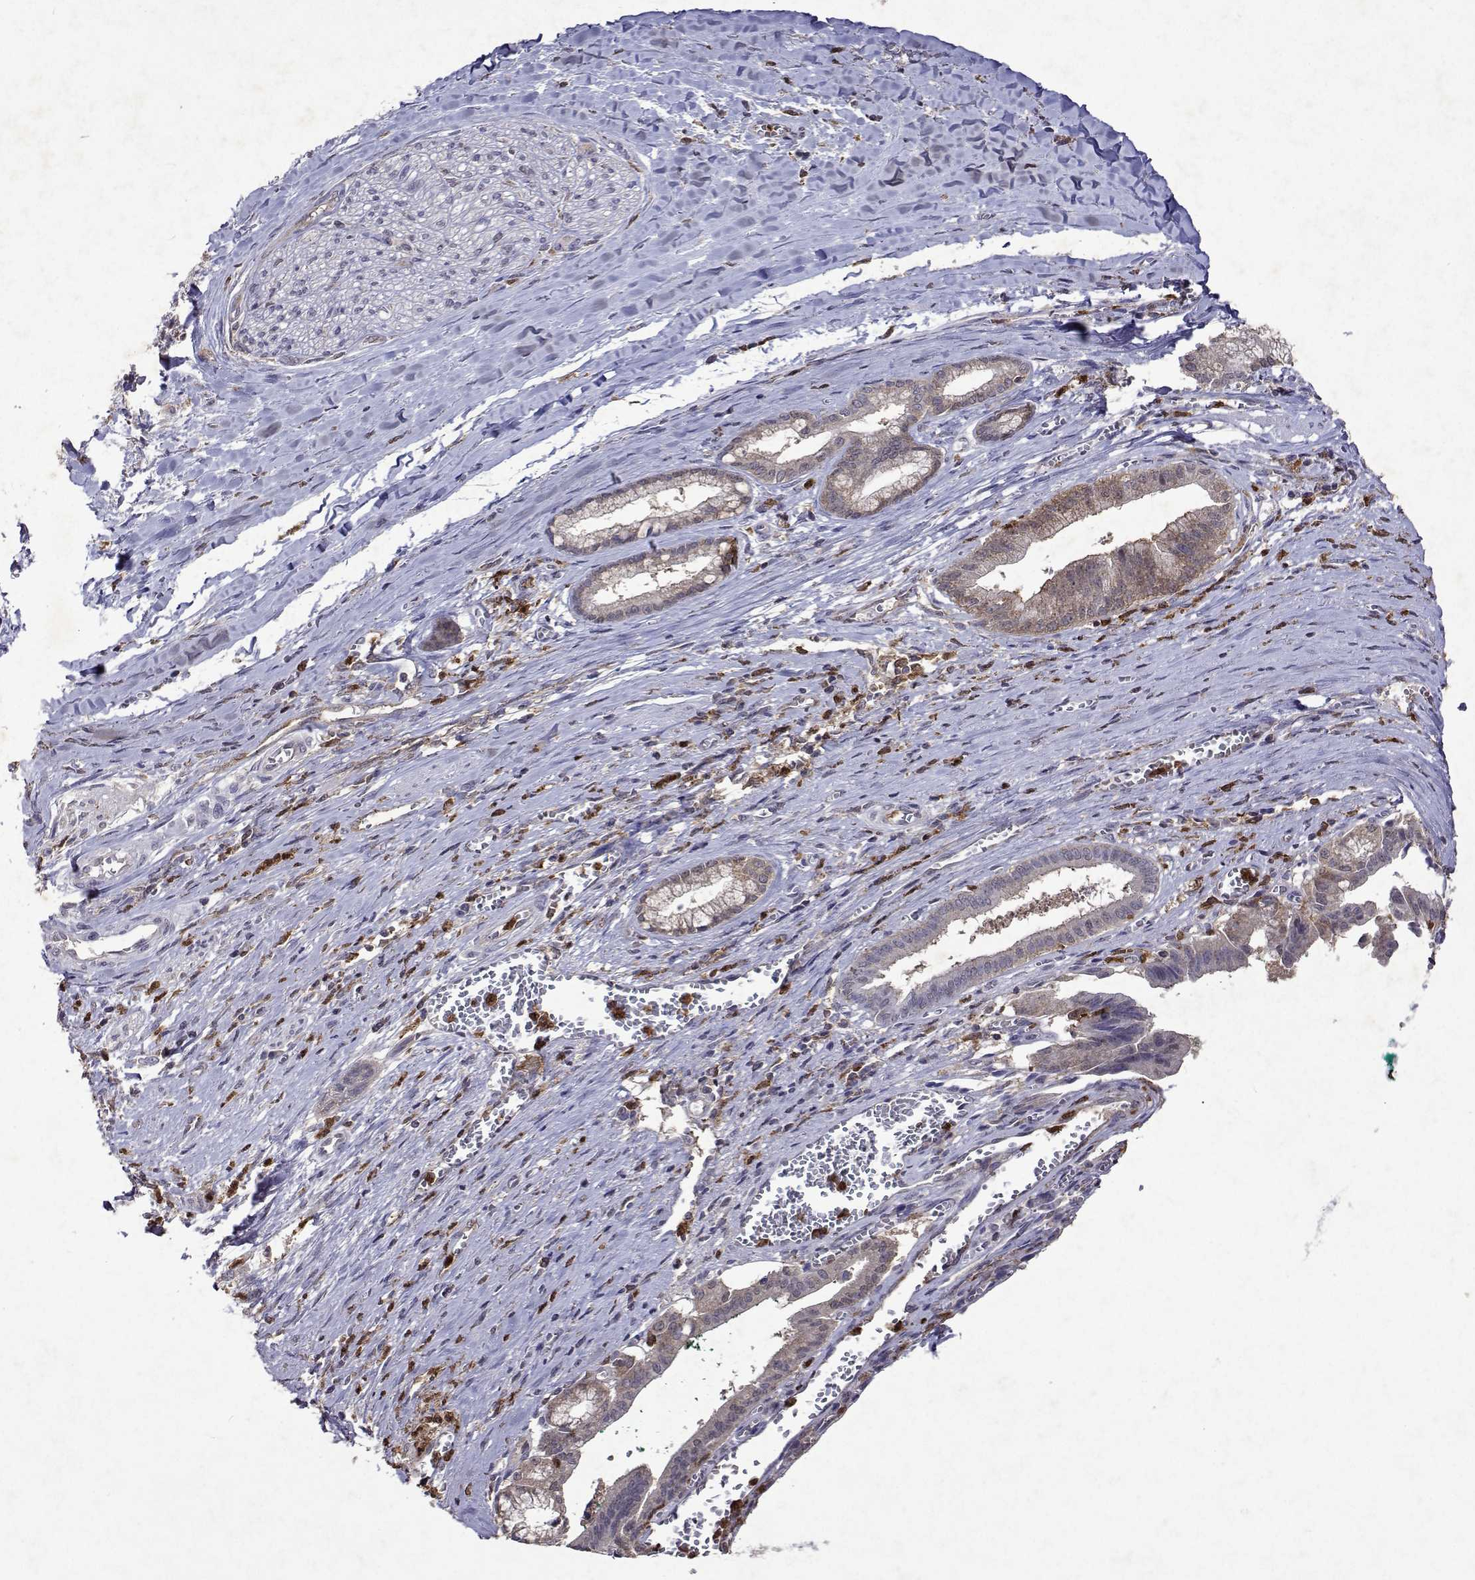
{"staining": {"intensity": "negative", "quantity": "none", "location": "none"}, "tissue": "pancreatic cancer", "cell_type": "Tumor cells", "image_type": "cancer", "snomed": [{"axis": "morphology", "description": "Normal tissue, NOS"}, {"axis": "morphology", "description": "Adenocarcinoma, NOS"}, {"axis": "topography", "description": "Lymph node"}, {"axis": "topography", "description": "Pancreas"}], "caption": "DAB (3,3'-diaminobenzidine) immunohistochemical staining of human pancreatic adenocarcinoma displays no significant expression in tumor cells.", "gene": "APAF1", "patient": {"sex": "female", "age": 58}}